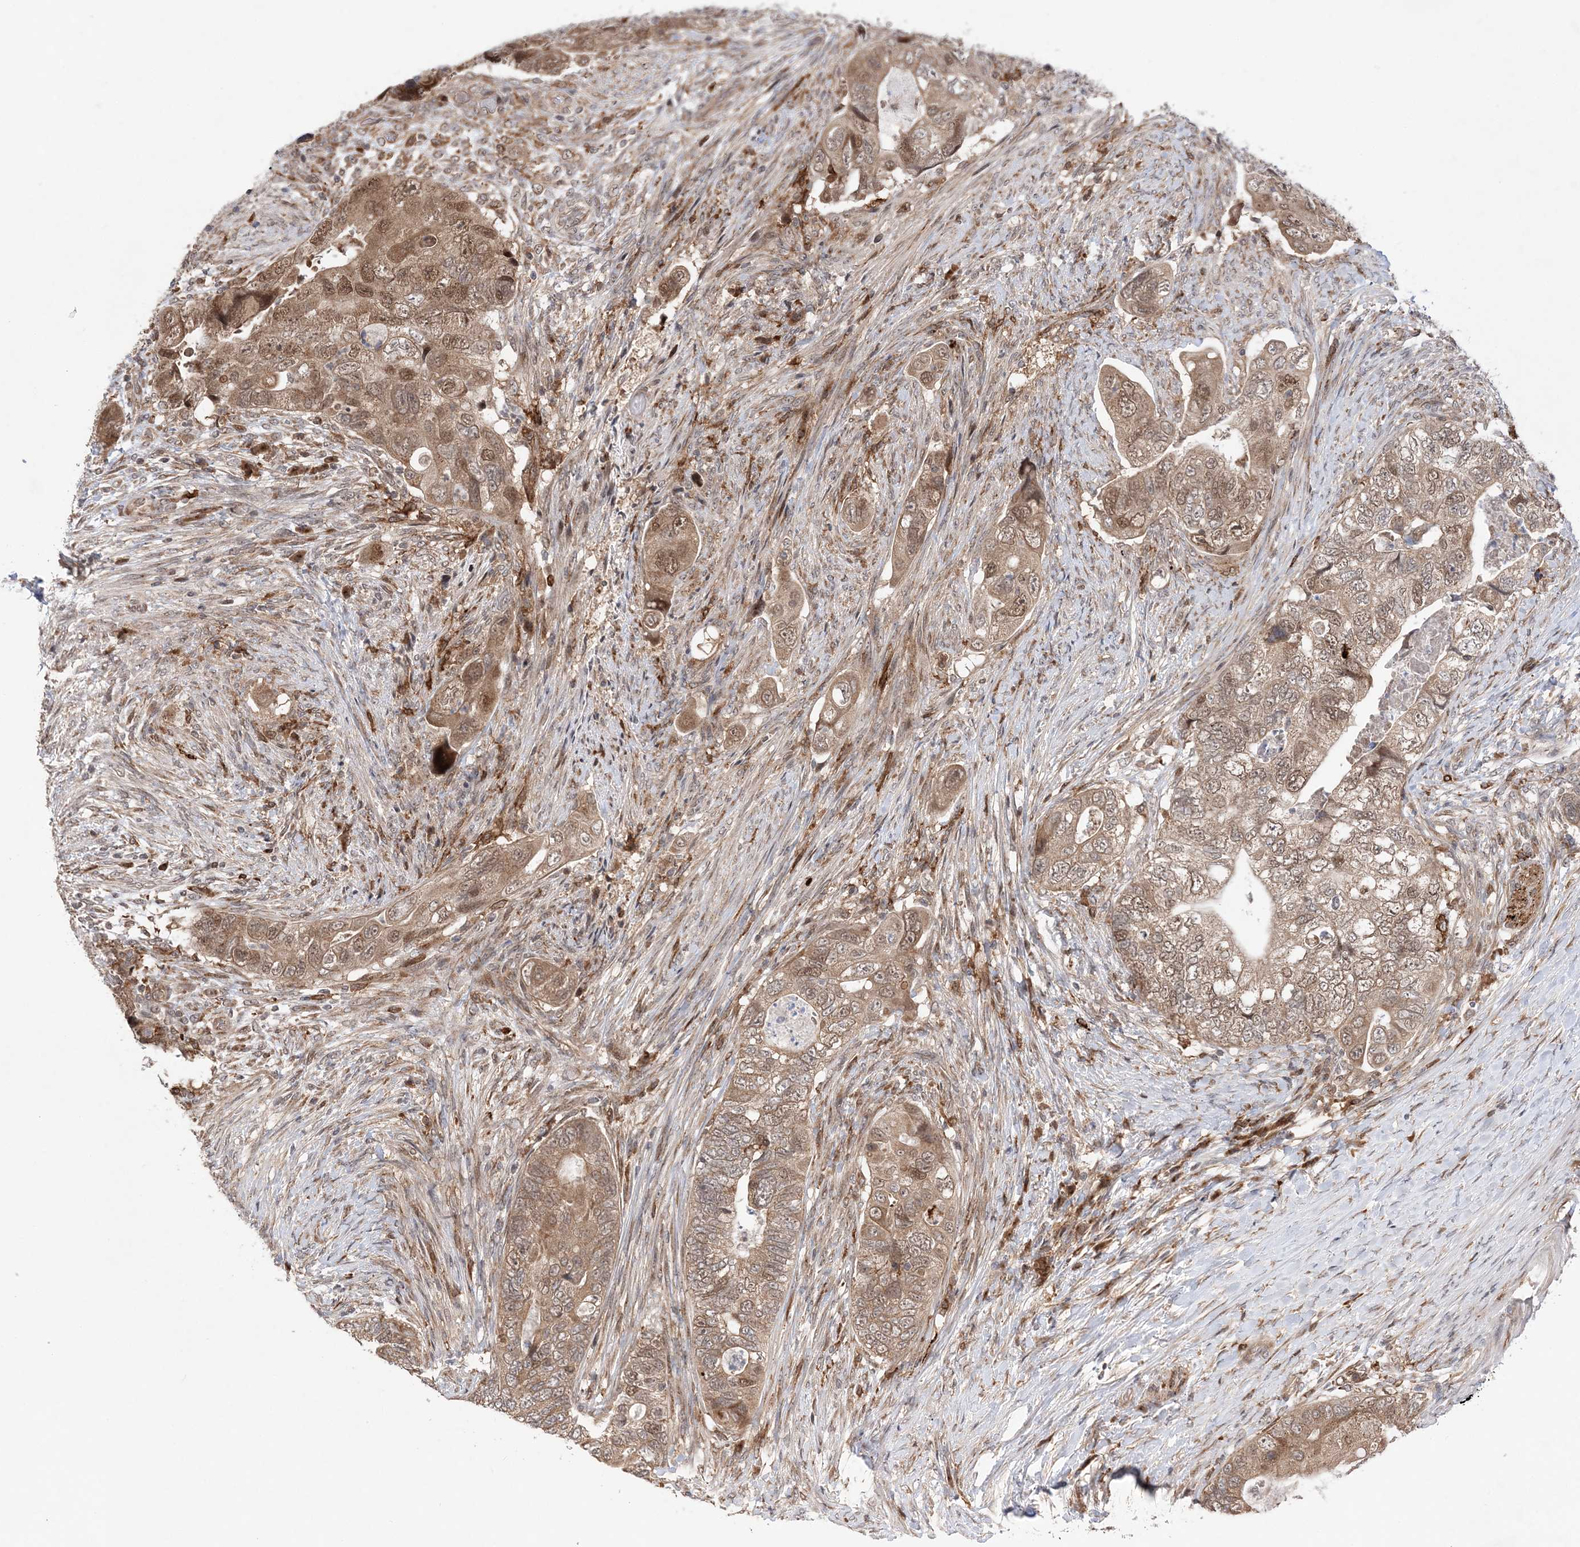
{"staining": {"intensity": "moderate", "quantity": ">75%", "location": "cytoplasmic/membranous,nuclear"}, "tissue": "colorectal cancer", "cell_type": "Tumor cells", "image_type": "cancer", "snomed": [{"axis": "morphology", "description": "Adenocarcinoma, NOS"}, {"axis": "topography", "description": "Rectum"}], "caption": "Immunohistochemical staining of human adenocarcinoma (colorectal) demonstrates medium levels of moderate cytoplasmic/membranous and nuclear expression in approximately >75% of tumor cells. (DAB (3,3'-diaminobenzidine) IHC, brown staining for protein, blue staining for nuclei).", "gene": "ANAPC15", "patient": {"sex": "male", "age": 63}}